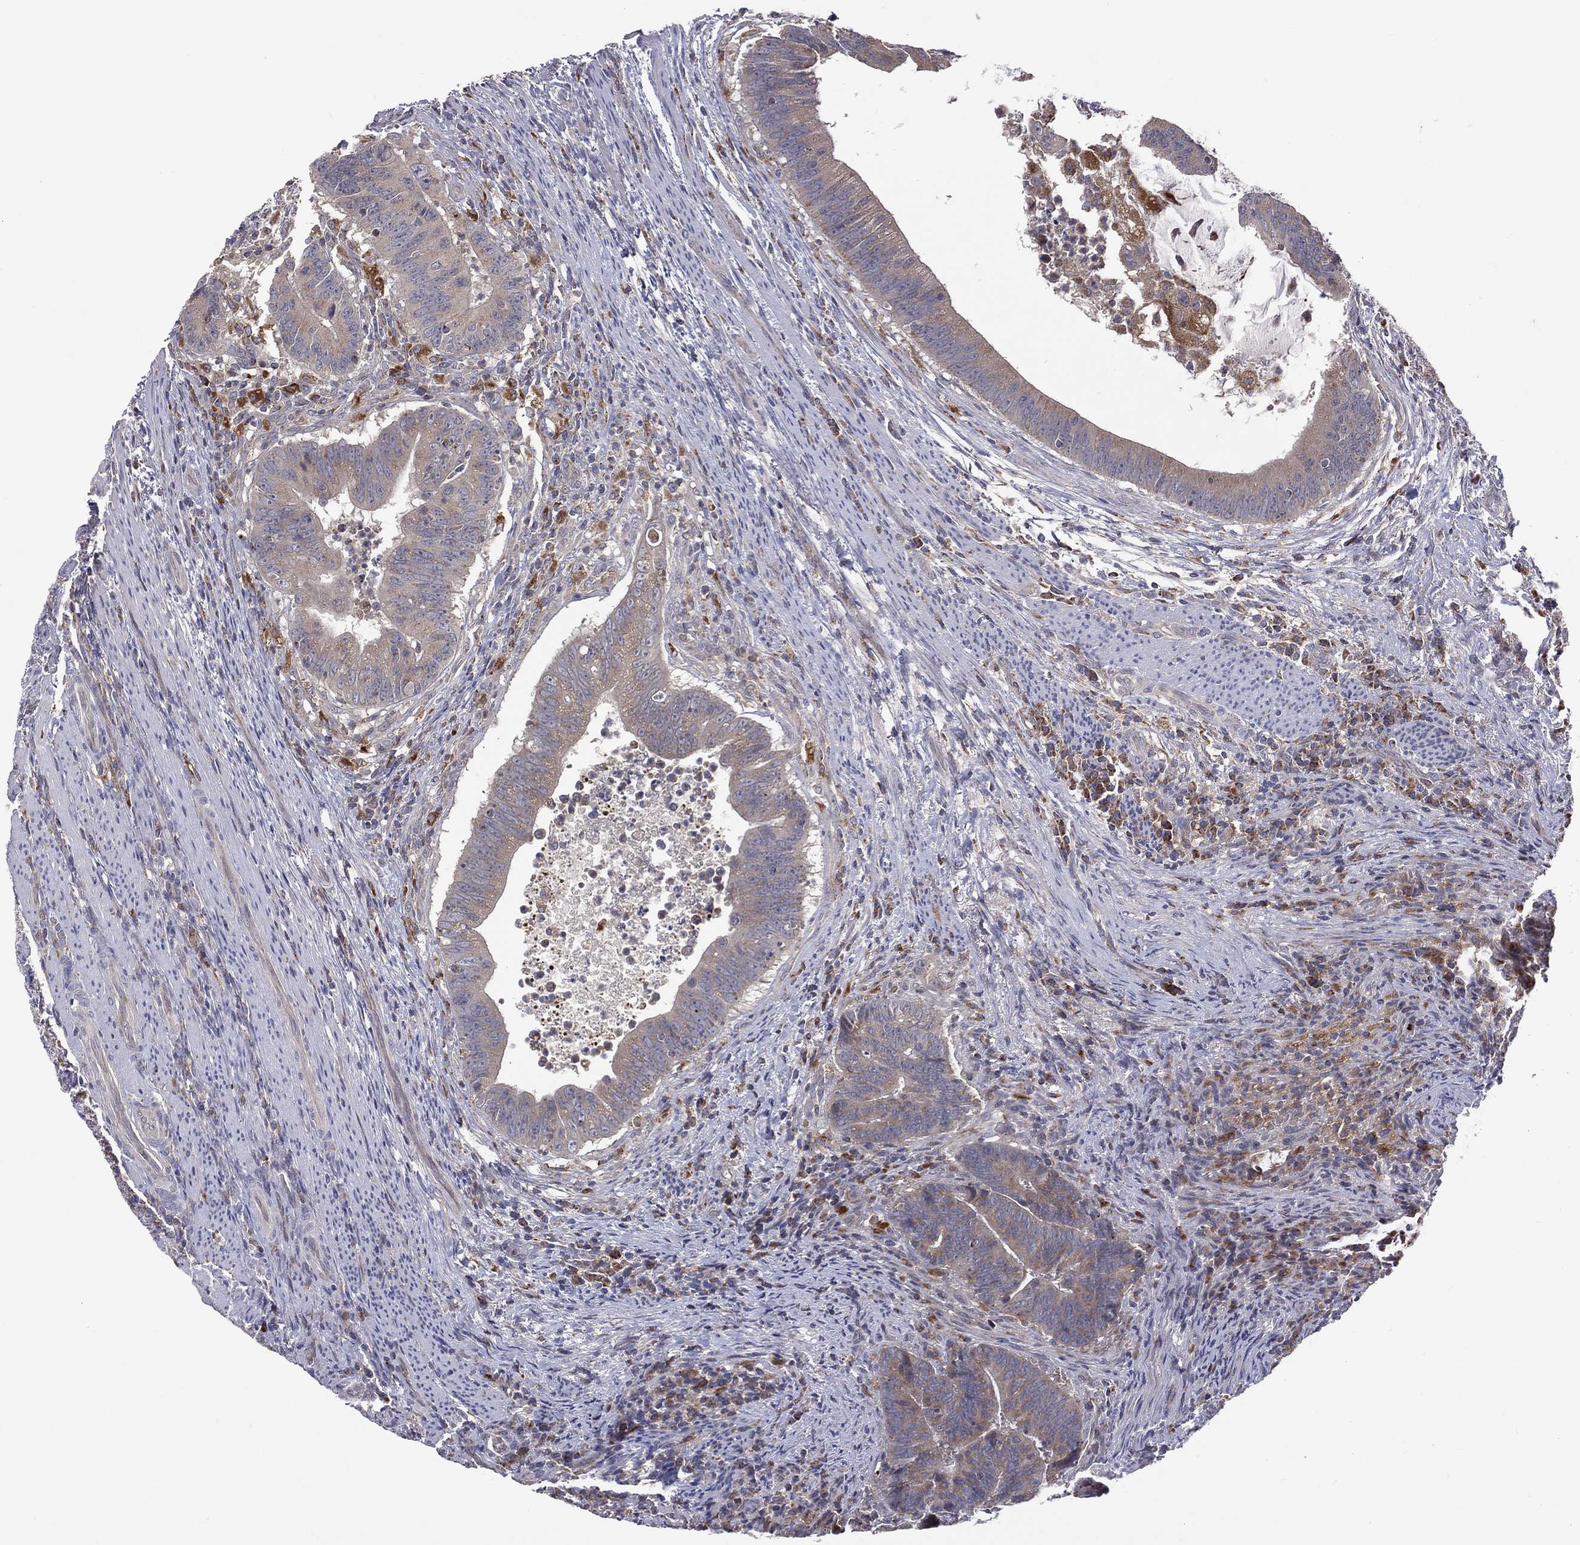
{"staining": {"intensity": "moderate", "quantity": "25%-75%", "location": "cytoplasmic/membranous"}, "tissue": "colorectal cancer", "cell_type": "Tumor cells", "image_type": "cancer", "snomed": [{"axis": "morphology", "description": "Adenocarcinoma, NOS"}, {"axis": "topography", "description": "Colon"}], "caption": "Moderate cytoplasmic/membranous expression is appreciated in approximately 25%-75% of tumor cells in colorectal adenocarcinoma. (DAB IHC with brightfield microscopy, high magnification).", "gene": "STARD3", "patient": {"sex": "female", "age": 87}}